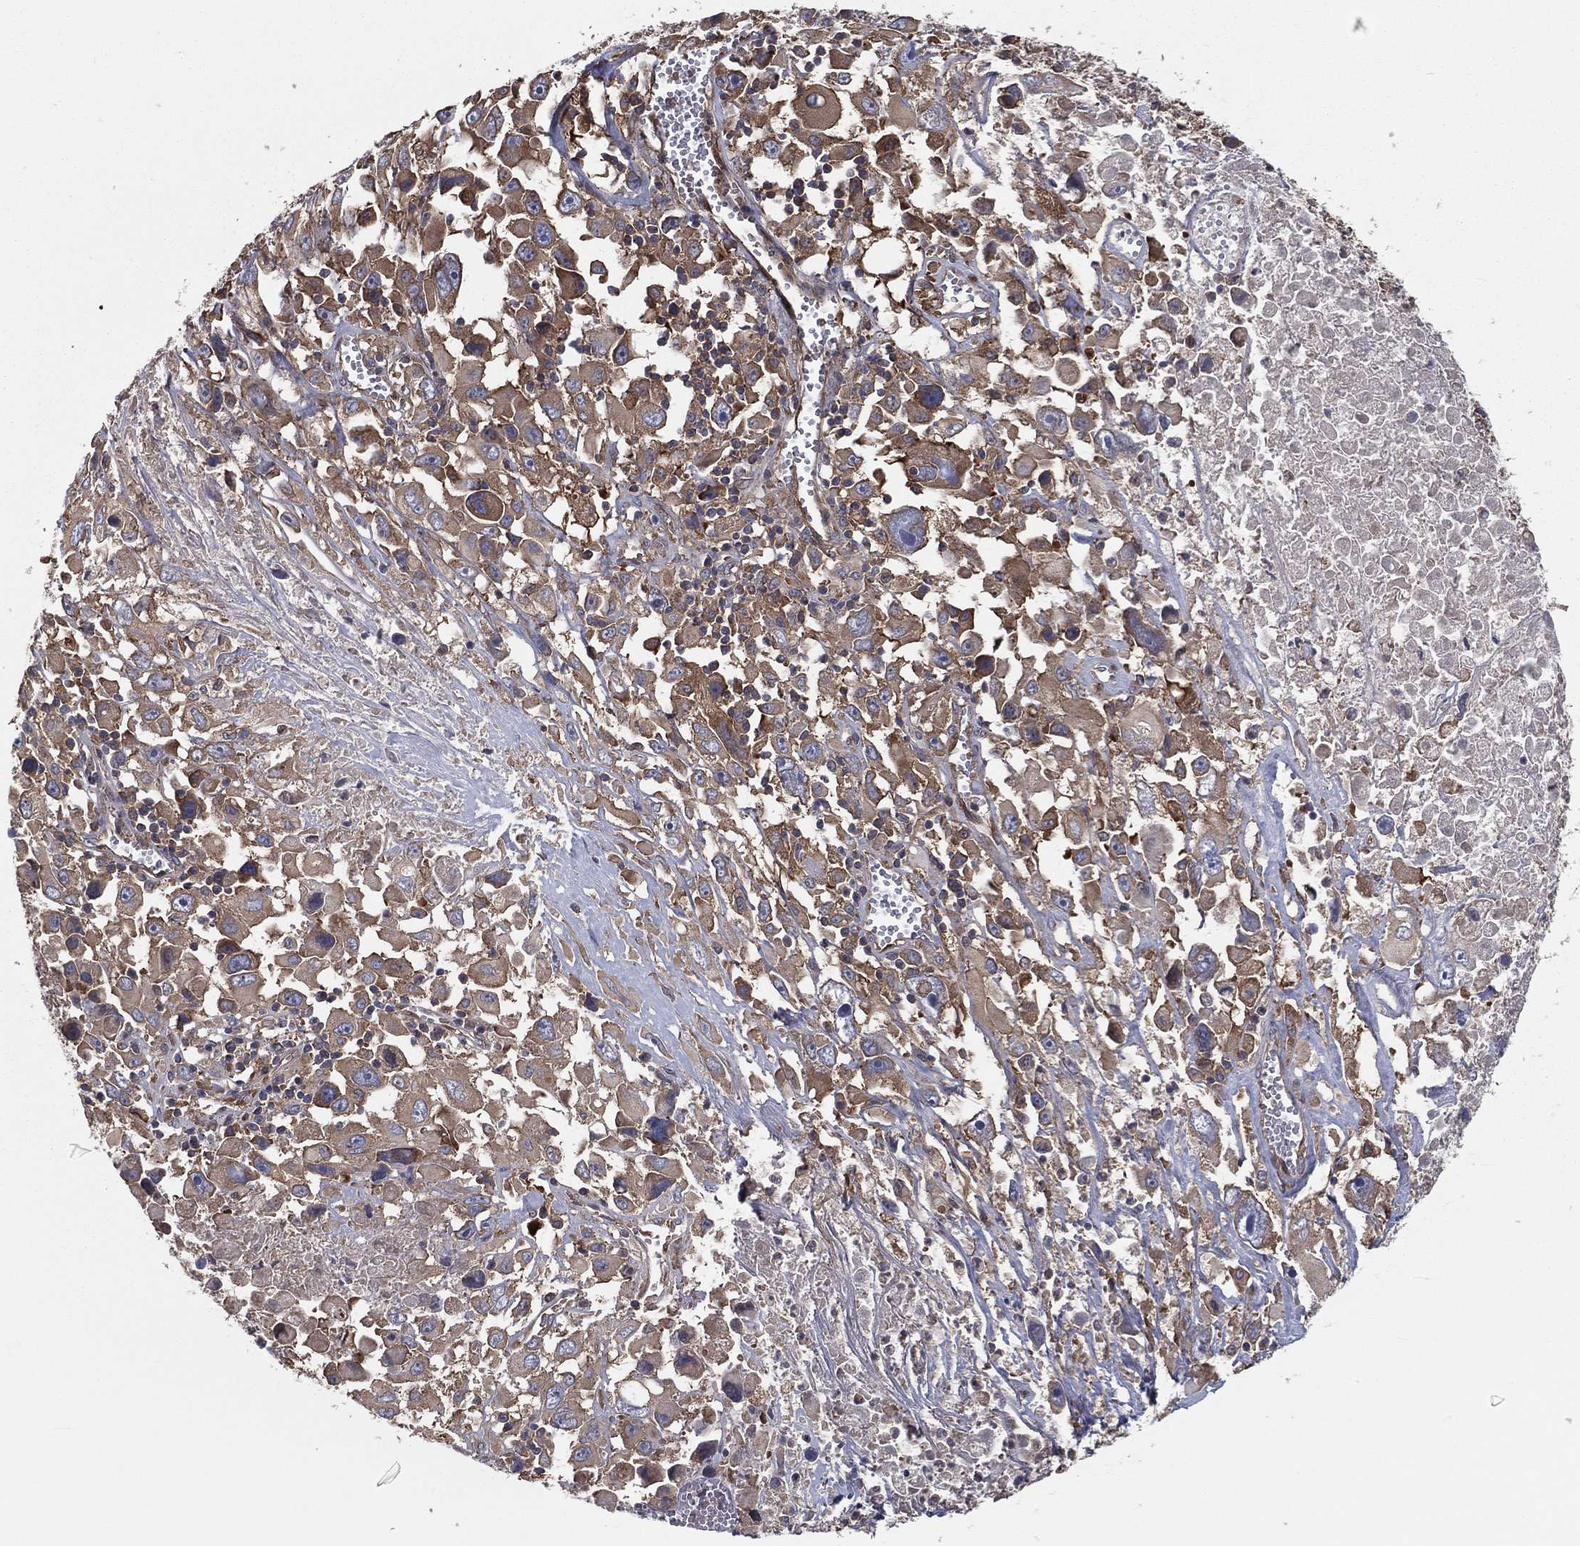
{"staining": {"intensity": "moderate", "quantity": ">75%", "location": "cytoplasmic/membranous"}, "tissue": "melanoma", "cell_type": "Tumor cells", "image_type": "cancer", "snomed": [{"axis": "morphology", "description": "Malignant melanoma, Metastatic site"}, {"axis": "topography", "description": "Soft tissue"}], "caption": "This image displays melanoma stained with immunohistochemistry (IHC) to label a protein in brown. The cytoplasmic/membranous of tumor cells show moderate positivity for the protein. Nuclei are counter-stained blue.", "gene": "EIF2B5", "patient": {"sex": "male", "age": 50}}